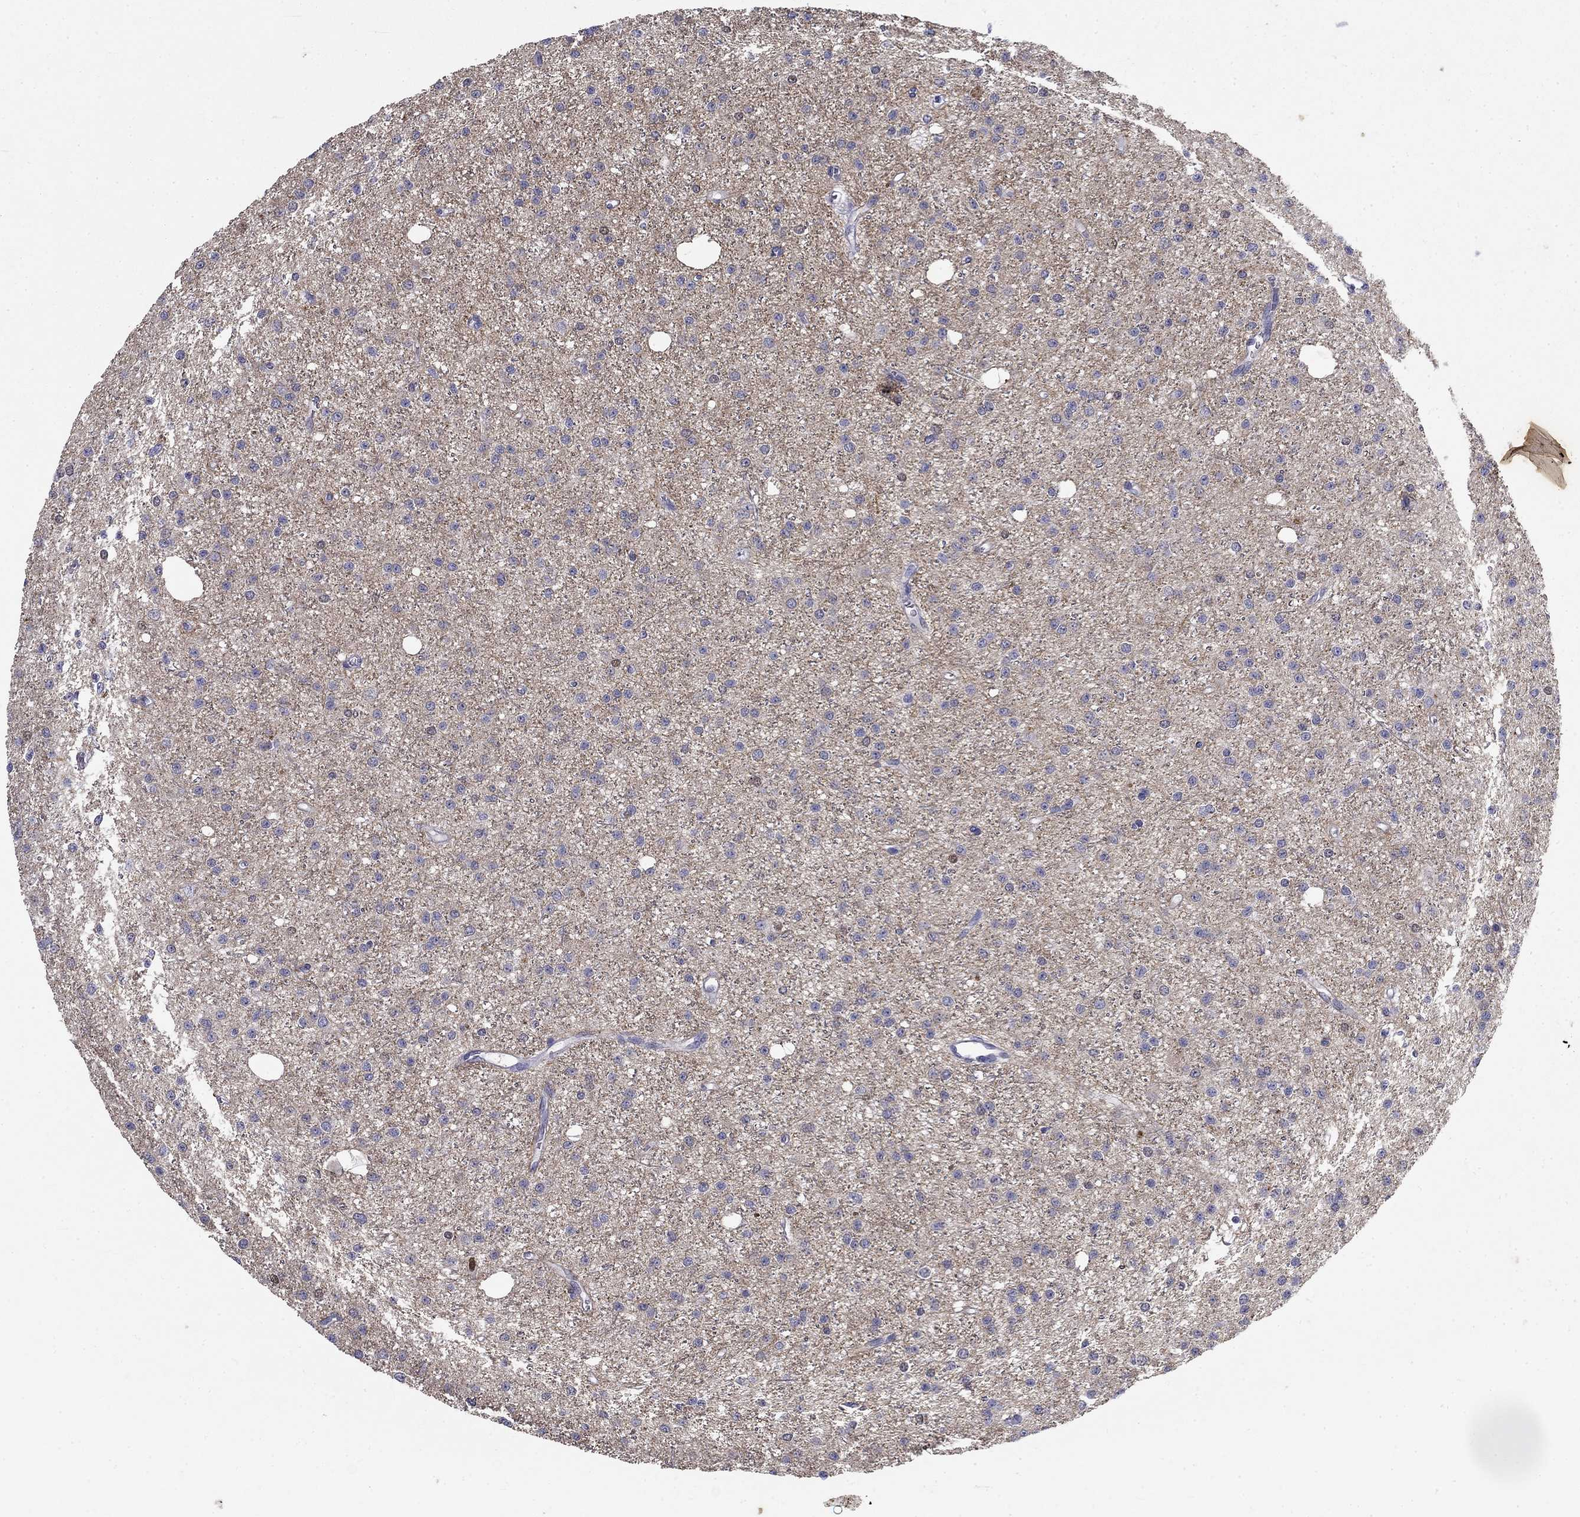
{"staining": {"intensity": "negative", "quantity": "none", "location": "none"}, "tissue": "glioma", "cell_type": "Tumor cells", "image_type": "cancer", "snomed": [{"axis": "morphology", "description": "Glioma, malignant, Low grade"}, {"axis": "topography", "description": "Brain"}], "caption": "Tumor cells show no significant positivity in malignant glioma (low-grade).", "gene": "IGSF8", "patient": {"sex": "male", "age": 27}}